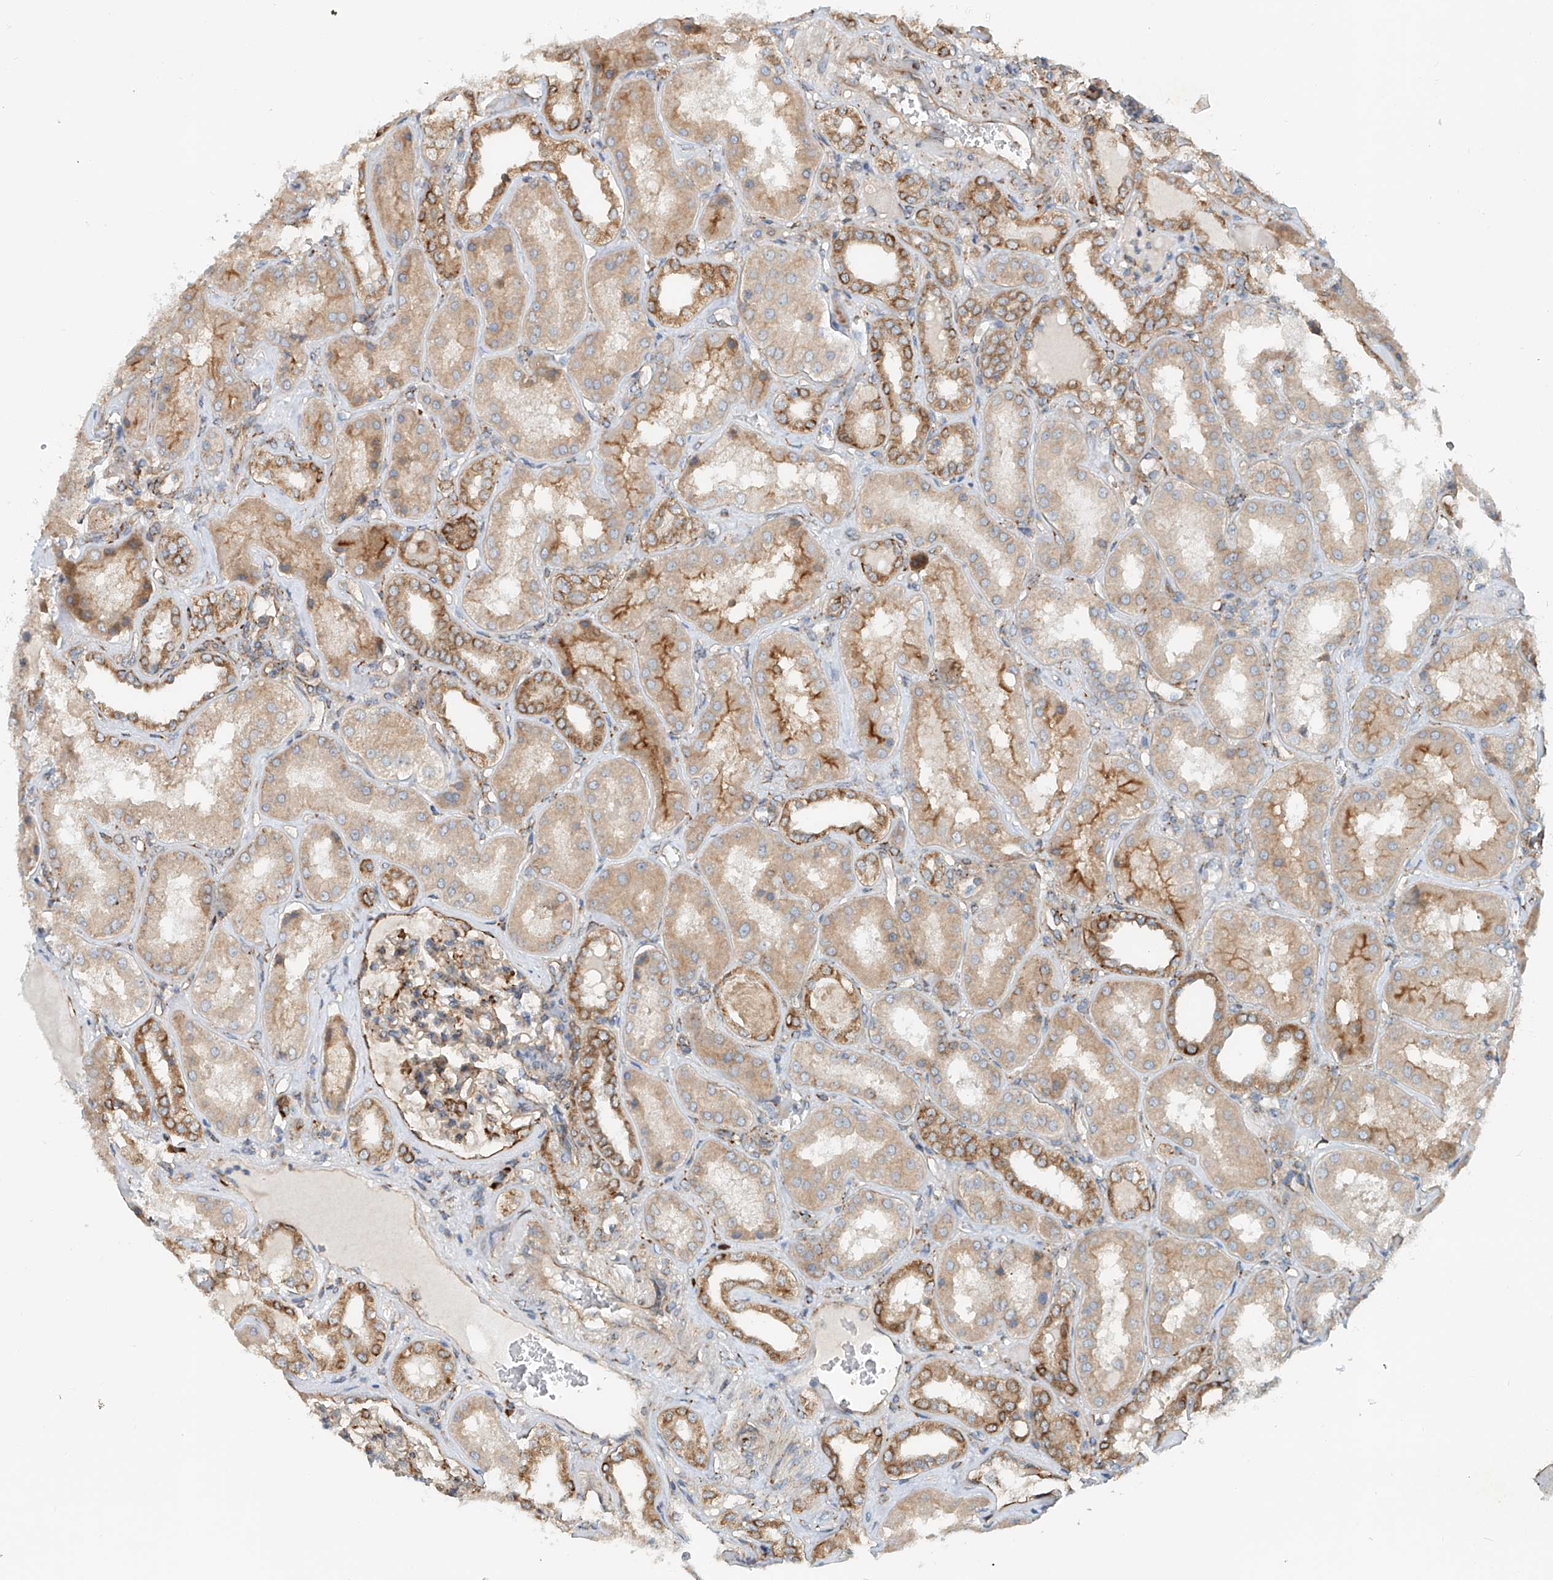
{"staining": {"intensity": "strong", "quantity": "25%-75%", "location": "cytoplasmic/membranous"}, "tissue": "kidney", "cell_type": "Cells in glomeruli", "image_type": "normal", "snomed": [{"axis": "morphology", "description": "Normal tissue, NOS"}, {"axis": "topography", "description": "Kidney"}], "caption": "Immunohistochemical staining of normal human kidney reveals 25%-75% levels of strong cytoplasmic/membranous protein positivity in about 25%-75% of cells in glomeruli.", "gene": "SNAP29", "patient": {"sex": "female", "age": 56}}